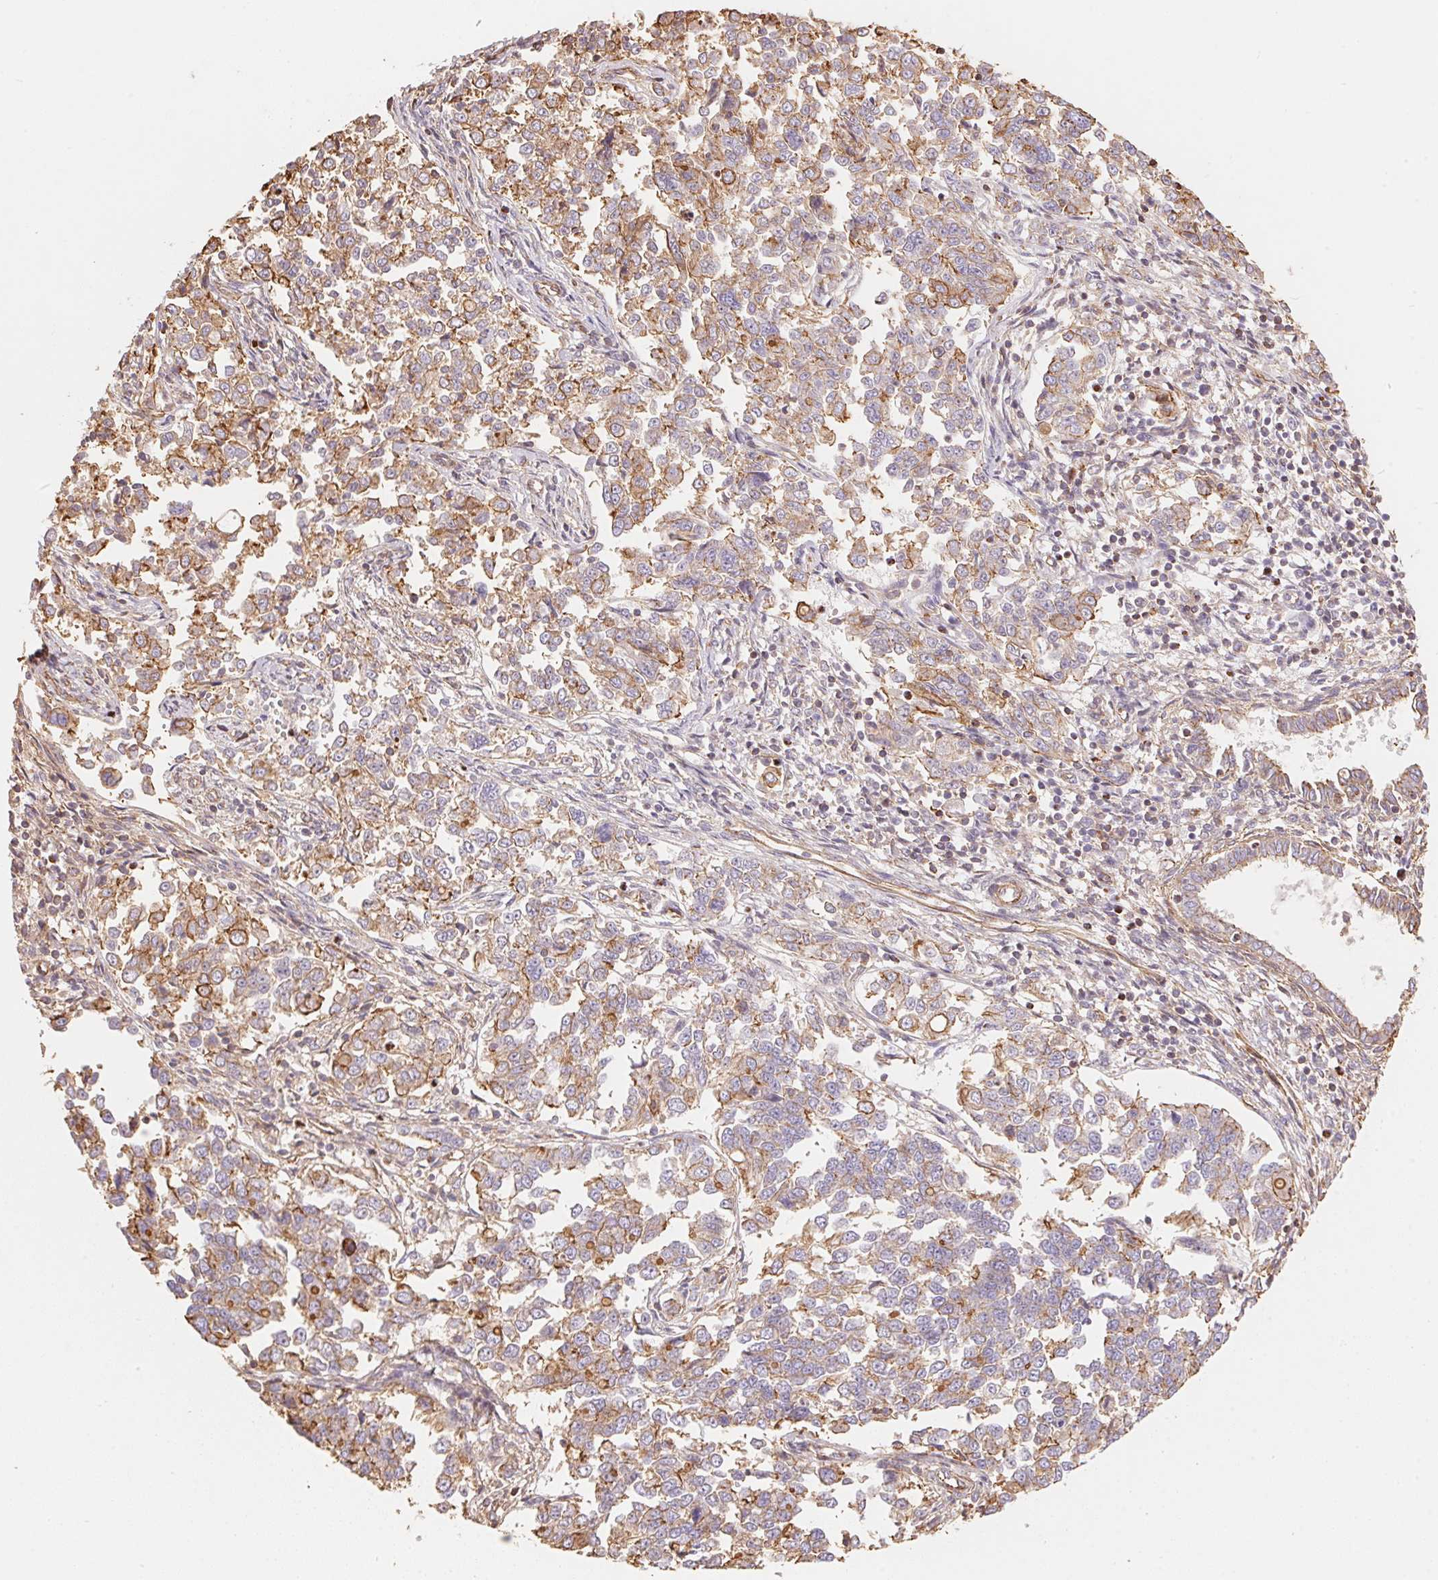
{"staining": {"intensity": "moderate", "quantity": "25%-75%", "location": "cytoplasmic/membranous"}, "tissue": "endometrial cancer", "cell_type": "Tumor cells", "image_type": "cancer", "snomed": [{"axis": "morphology", "description": "Adenocarcinoma, NOS"}, {"axis": "topography", "description": "Endometrium"}], "caption": "Tumor cells show medium levels of moderate cytoplasmic/membranous expression in about 25%-75% of cells in human endometrial cancer. The staining was performed using DAB (3,3'-diaminobenzidine), with brown indicating positive protein expression. Nuclei are stained blue with hematoxylin.", "gene": "FRAS1", "patient": {"sex": "female", "age": 43}}